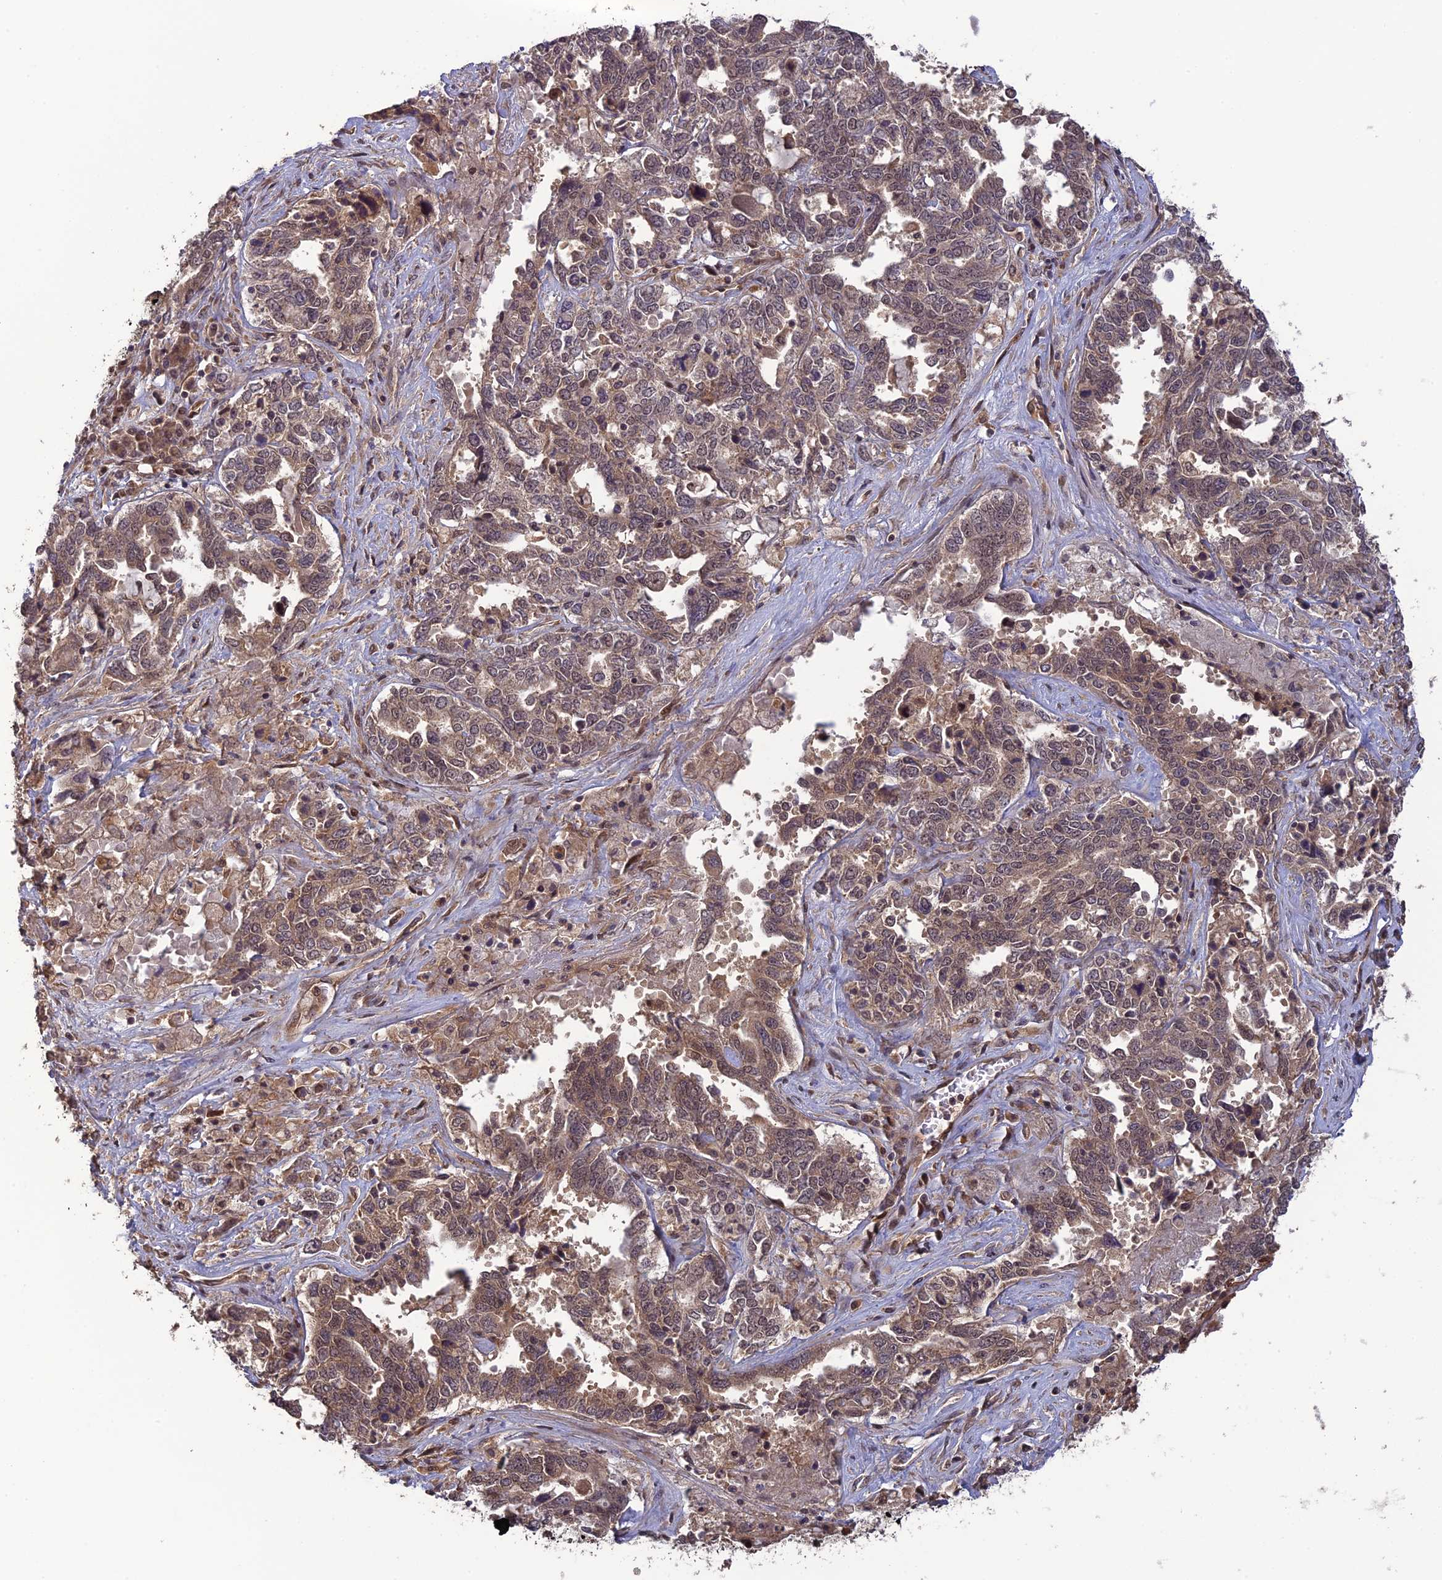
{"staining": {"intensity": "weak", "quantity": ">75%", "location": "cytoplasmic/membranous"}, "tissue": "ovarian cancer", "cell_type": "Tumor cells", "image_type": "cancer", "snomed": [{"axis": "morphology", "description": "Carcinoma, endometroid"}, {"axis": "topography", "description": "Ovary"}], "caption": "Ovarian cancer (endometroid carcinoma) stained with DAB (3,3'-diaminobenzidine) immunohistochemistry (IHC) displays low levels of weak cytoplasmic/membranous positivity in approximately >75% of tumor cells. Ihc stains the protein of interest in brown and the nuclei are stained blue.", "gene": "LIN37", "patient": {"sex": "female", "age": 62}}